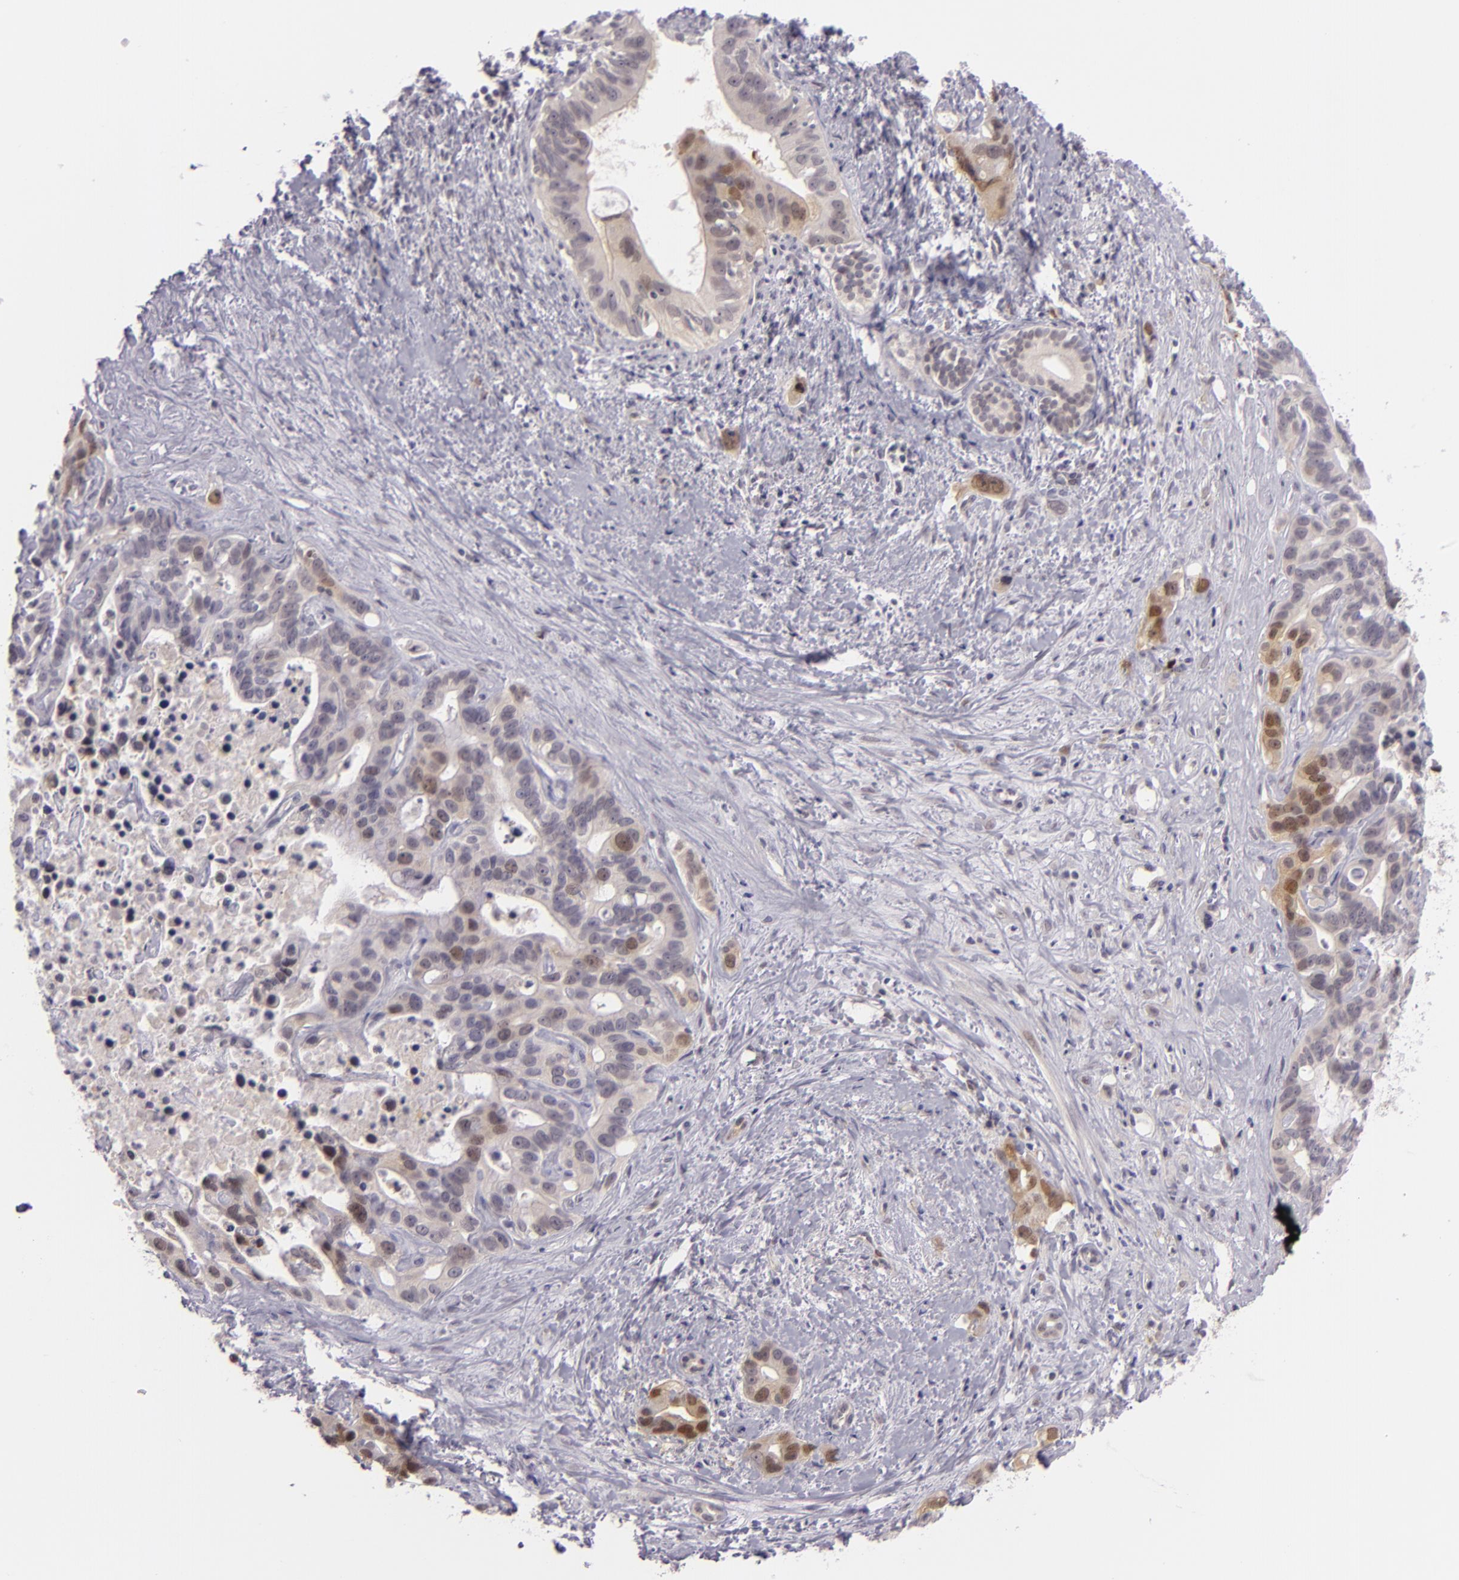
{"staining": {"intensity": "weak", "quantity": "<25%", "location": "cytoplasmic/membranous,nuclear"}, "tissue": "liver cancer", "cell_type": "Tumor cells", "image_type": "cancer", "snomed": [{"axis": "morphology", "description": "Cholangiocarcinoma"}, {"axis": "topography", "description": "Liver"}], "caption": "A high-resolution photomicrograph shows IHC staining of liver cancer, which exhibits no significant staining in tumor cells. (DAB (3,3'-diaminobenzidine) immunohistochemistry with hematoxylin counter stain).", "gene": "CSE1L", "patient": {"sex": "female", "age": 65}}